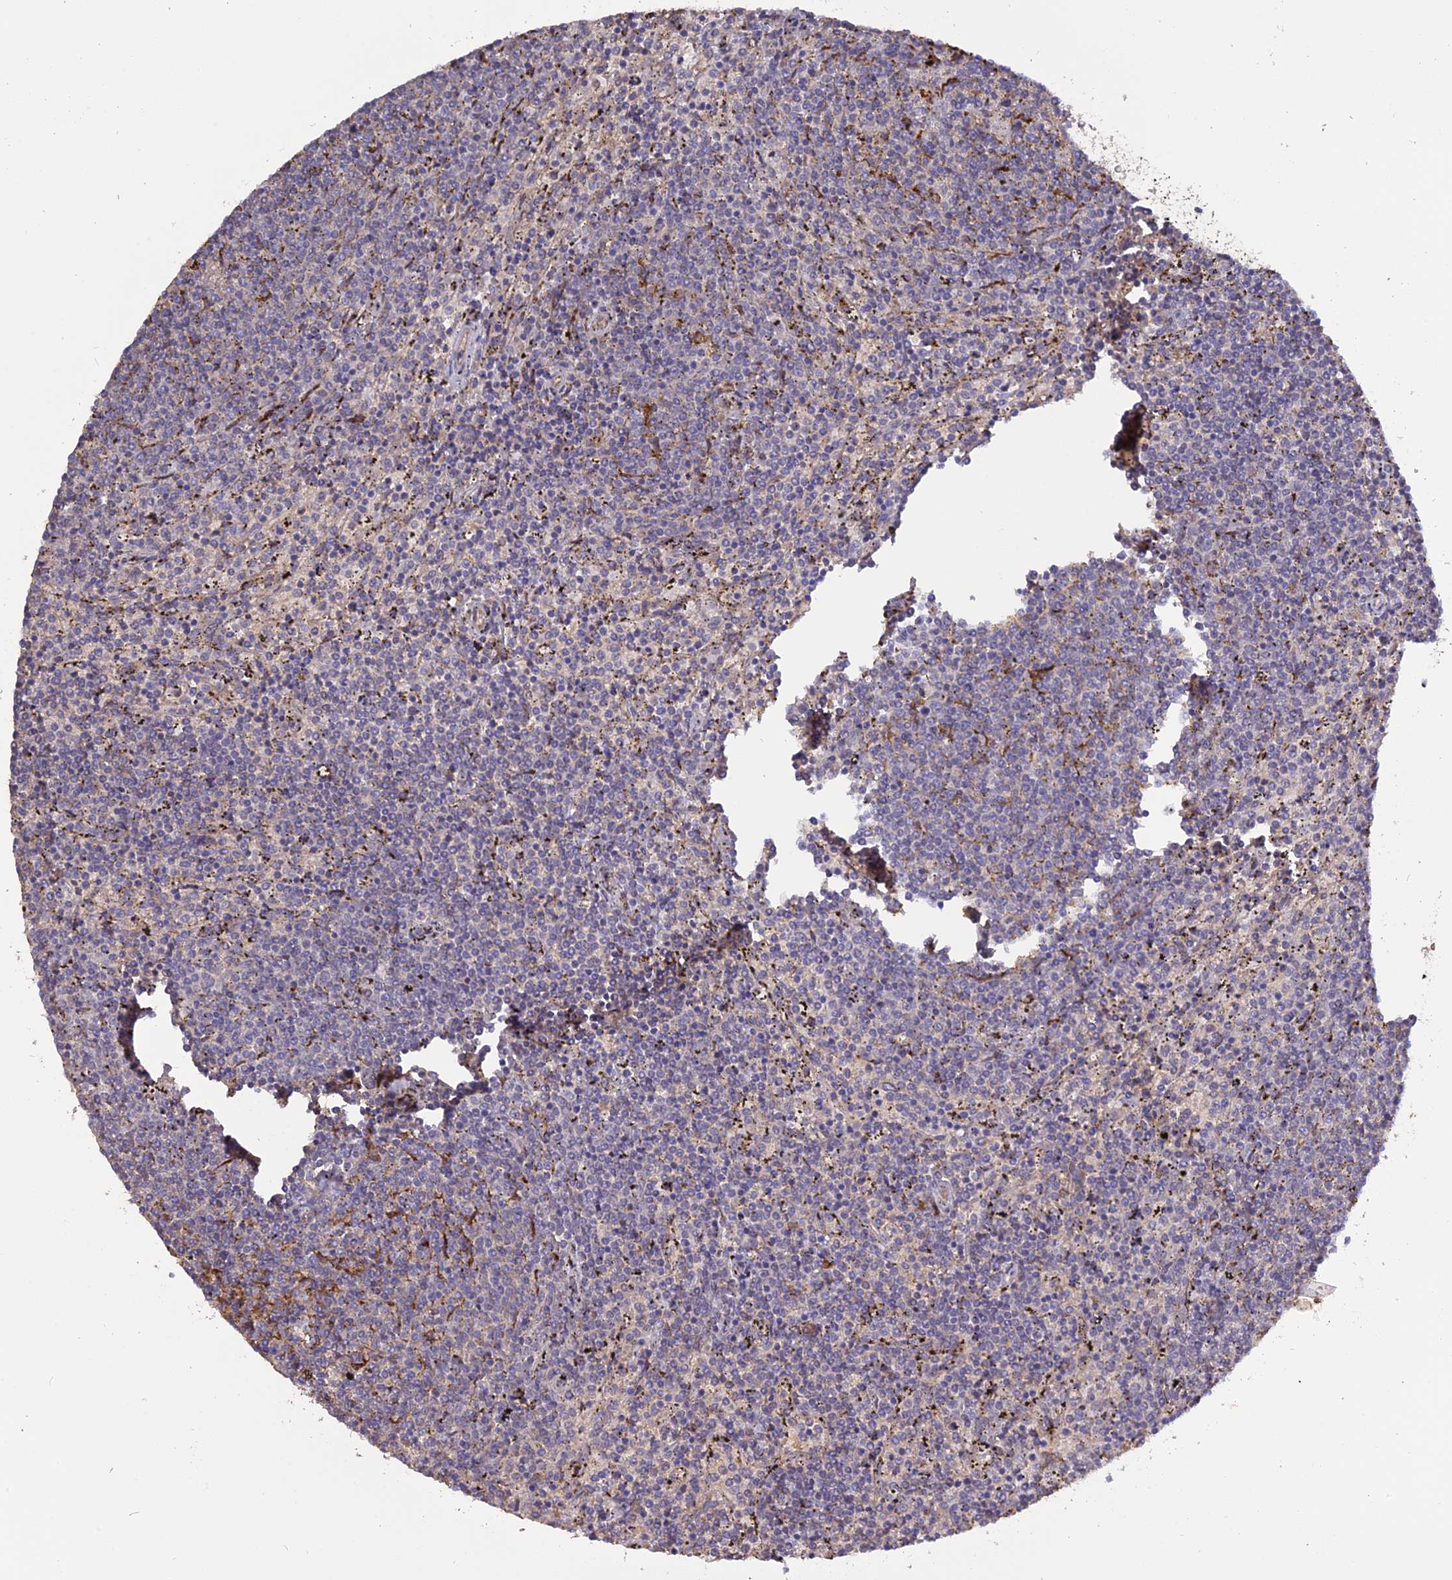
{"staining": {"intensity": "negative", "quantity": "none", "location": "none"}, "tissue": "lymphoma", "cell_type": "Tumor cells", "image_type": "cancer", "snomed": [{"axis": "morphology", "description": "Malignant lymphoma, non-Hodgkin's type, Low grade"}, {"axis": "topography", "description": "Spleen"}], "caption": "The IHC micrograph has no significant staining in tumor cells of lymphoma tissue.", "gene": "PPIC", "patient": {"sex": "female", "age": 50}}